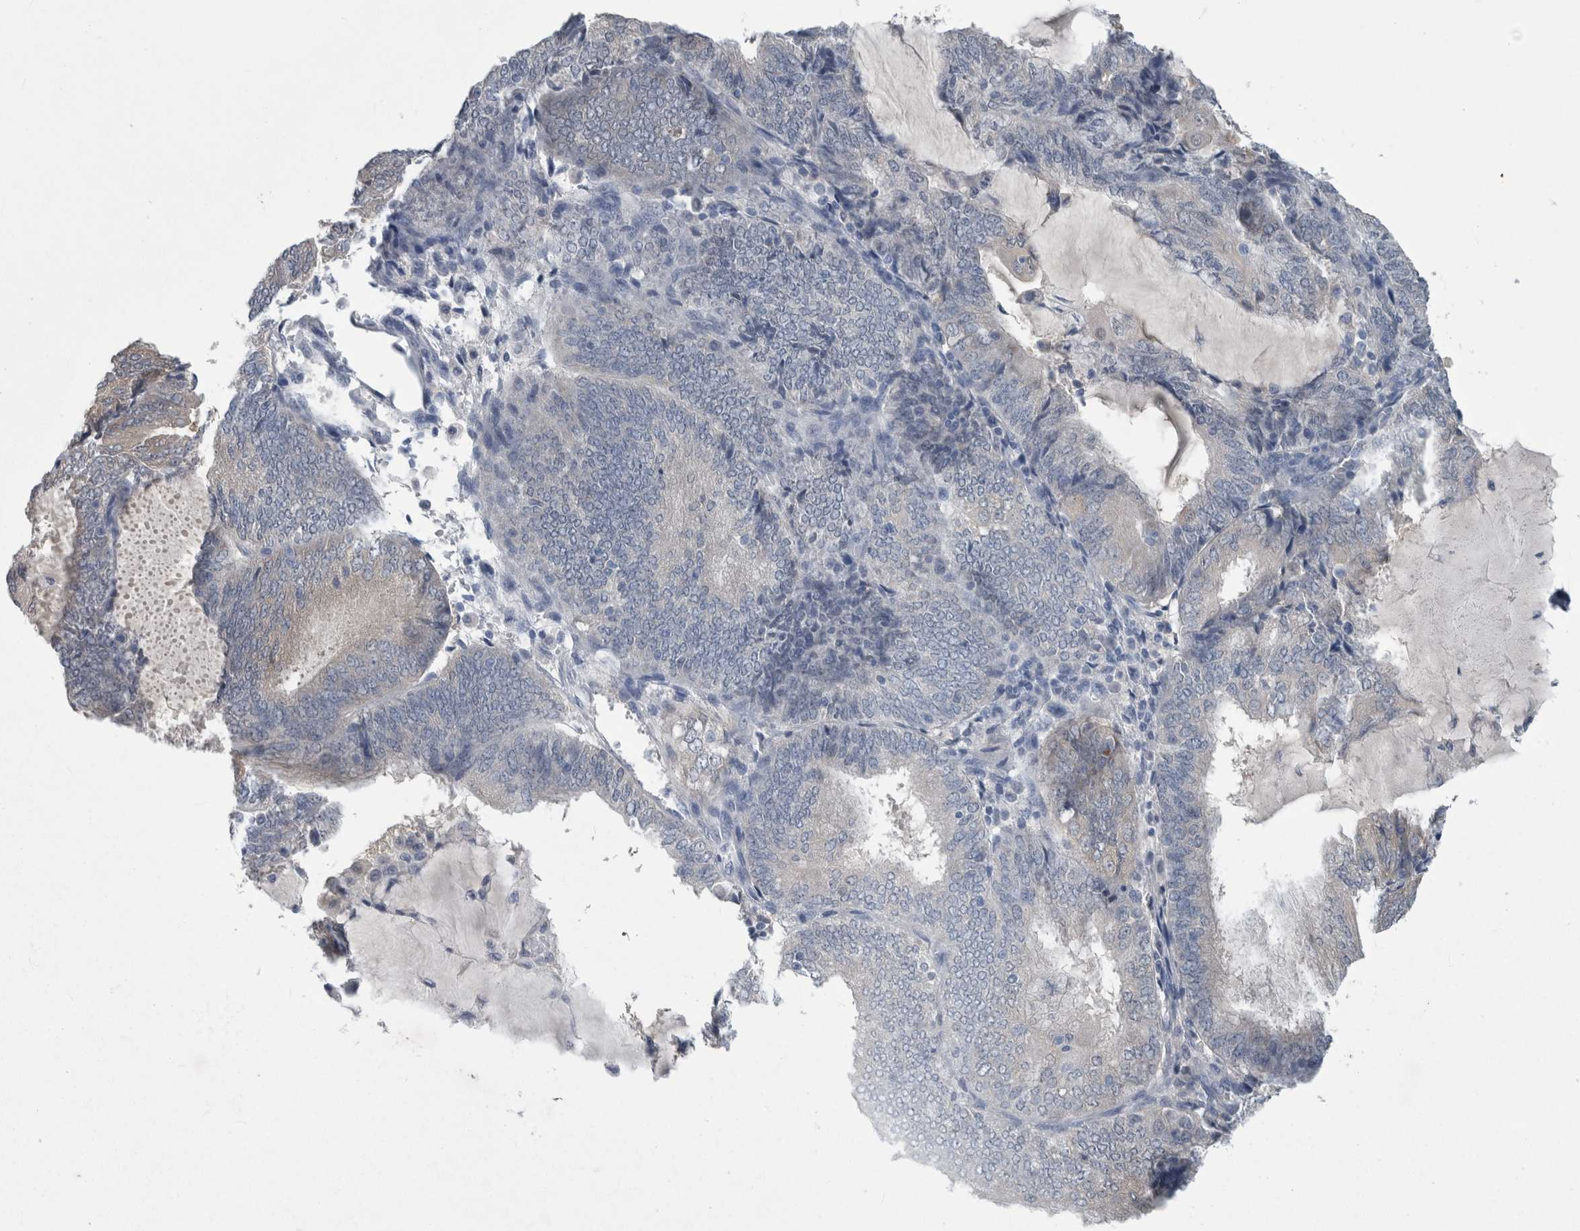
{"staining": {"intensity": "negative", "quantity": "none", "location": "none"}, "tissue": "endometrial cancer", "cell_type": "Tumor cells", "image_type": "cancer", "snomed": [{"axis": "morphology", "description": "Adenocarcinoma, NOS"}, {"axis": "topography", "description": "Endometrium"}], "caption": "A high-resolution image shows immunohistochemistry (IHC) staining of endometrial adenocarcinoma, which shows no significant staining in tumor cells. (Stains: DAB (3,3'-diaminobenzidine) immunohistochemistry with hematoxylin counter stain, Microscopy: brightfield microscopy at high magnification).", "gene": "FAM83H", "patient": {"sex": "female", "age": 81}}